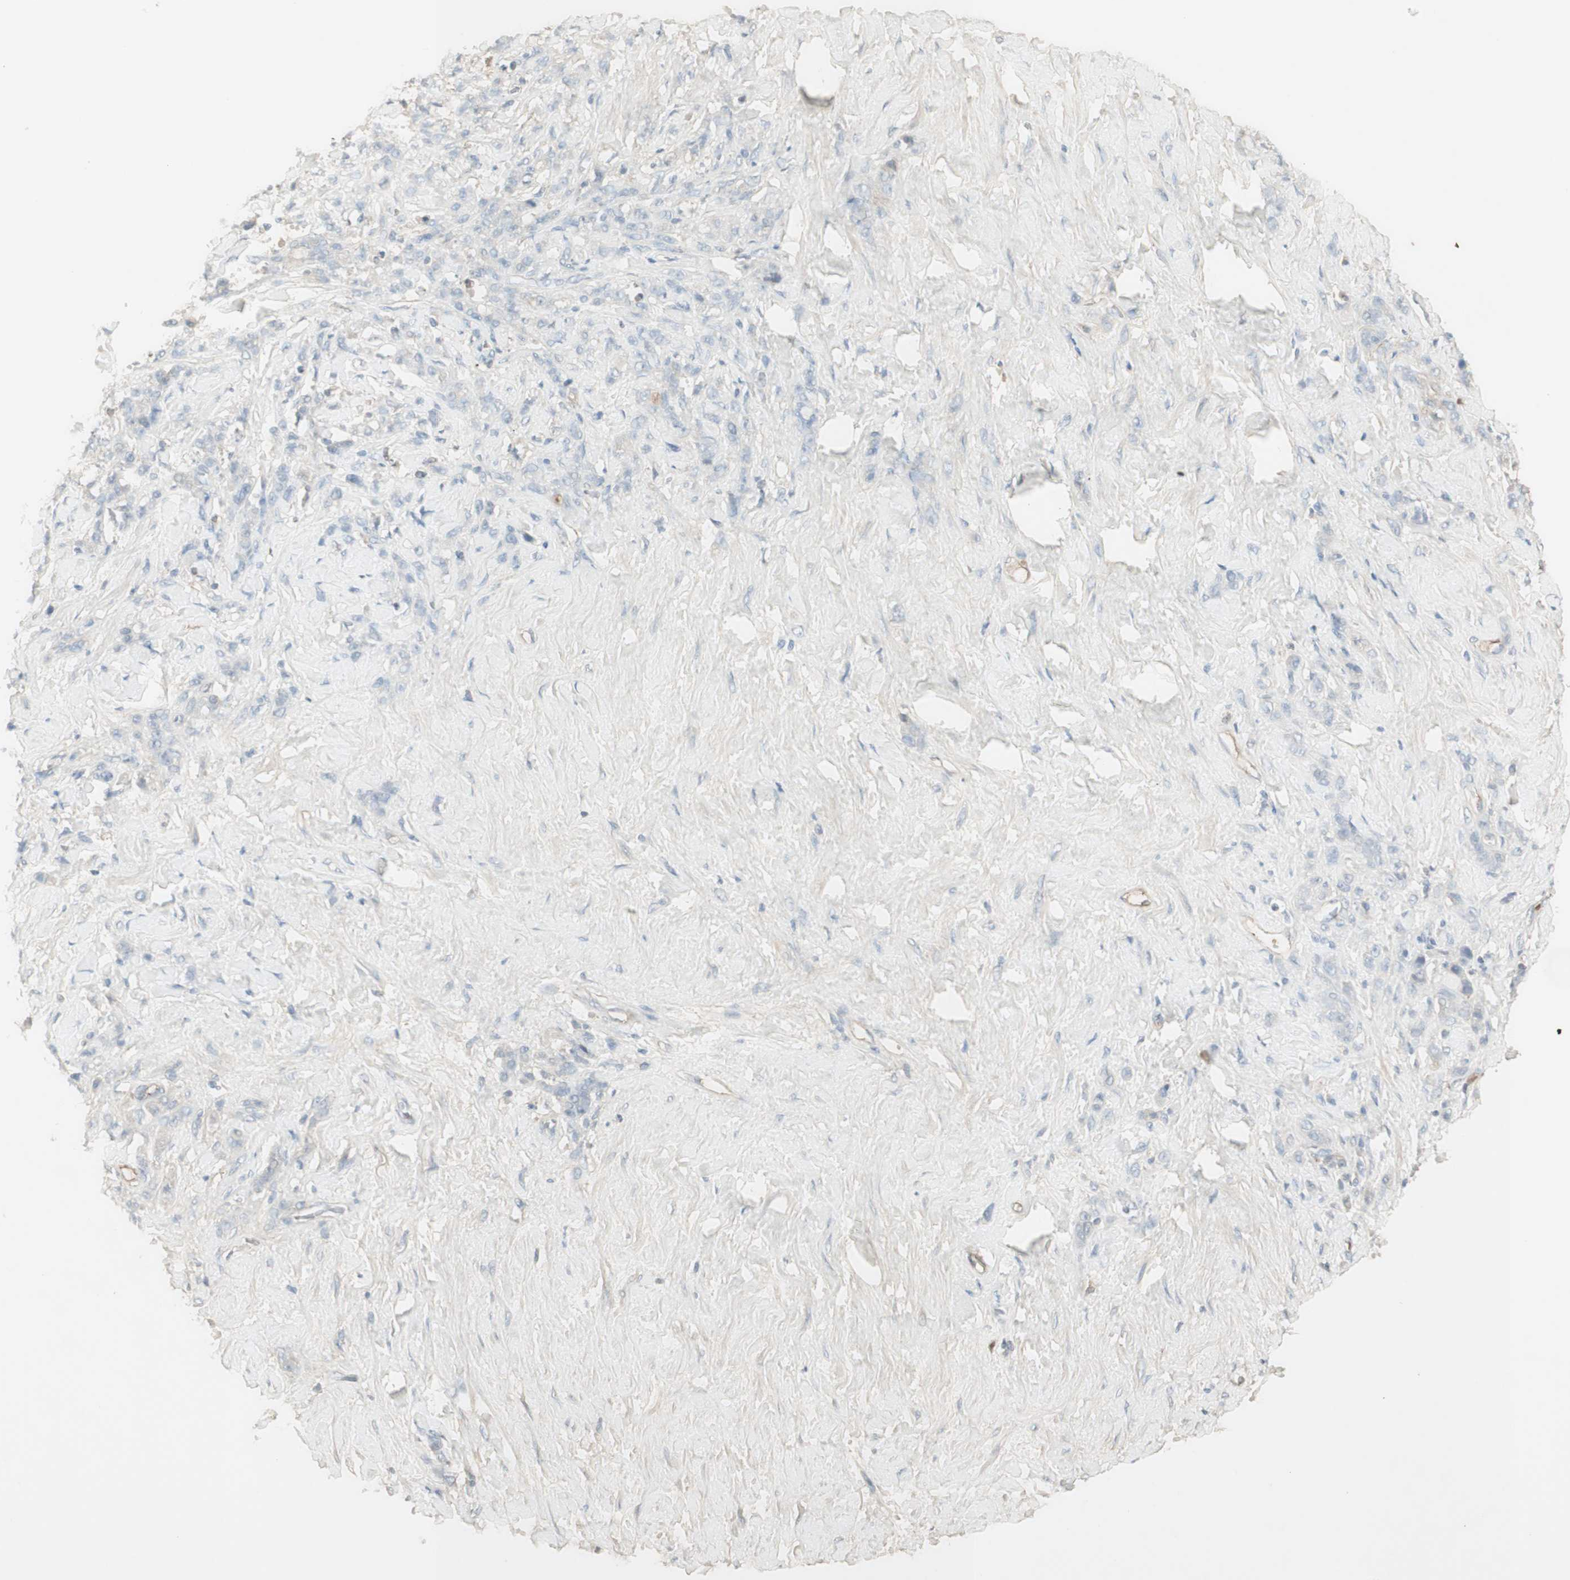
{"staining": {"intensity": "negative", "quantity": "none", "location": "none"}, "tissue": "stomach cancer", "cell_type": "Tumor cells", "image_type": "cancer", "snomed": [{"axis": "morphology", "description": "Adenocarcinoma, NOS"}, {"axis": "topography", "description": "Stomach"}], "caption": "Immunohistochemistry of adenocarcinoma (stomach) demonstrates no positivity in tumor cells.", "gene": "IFNG", "patient": {"sex": "male", "age": 82}}